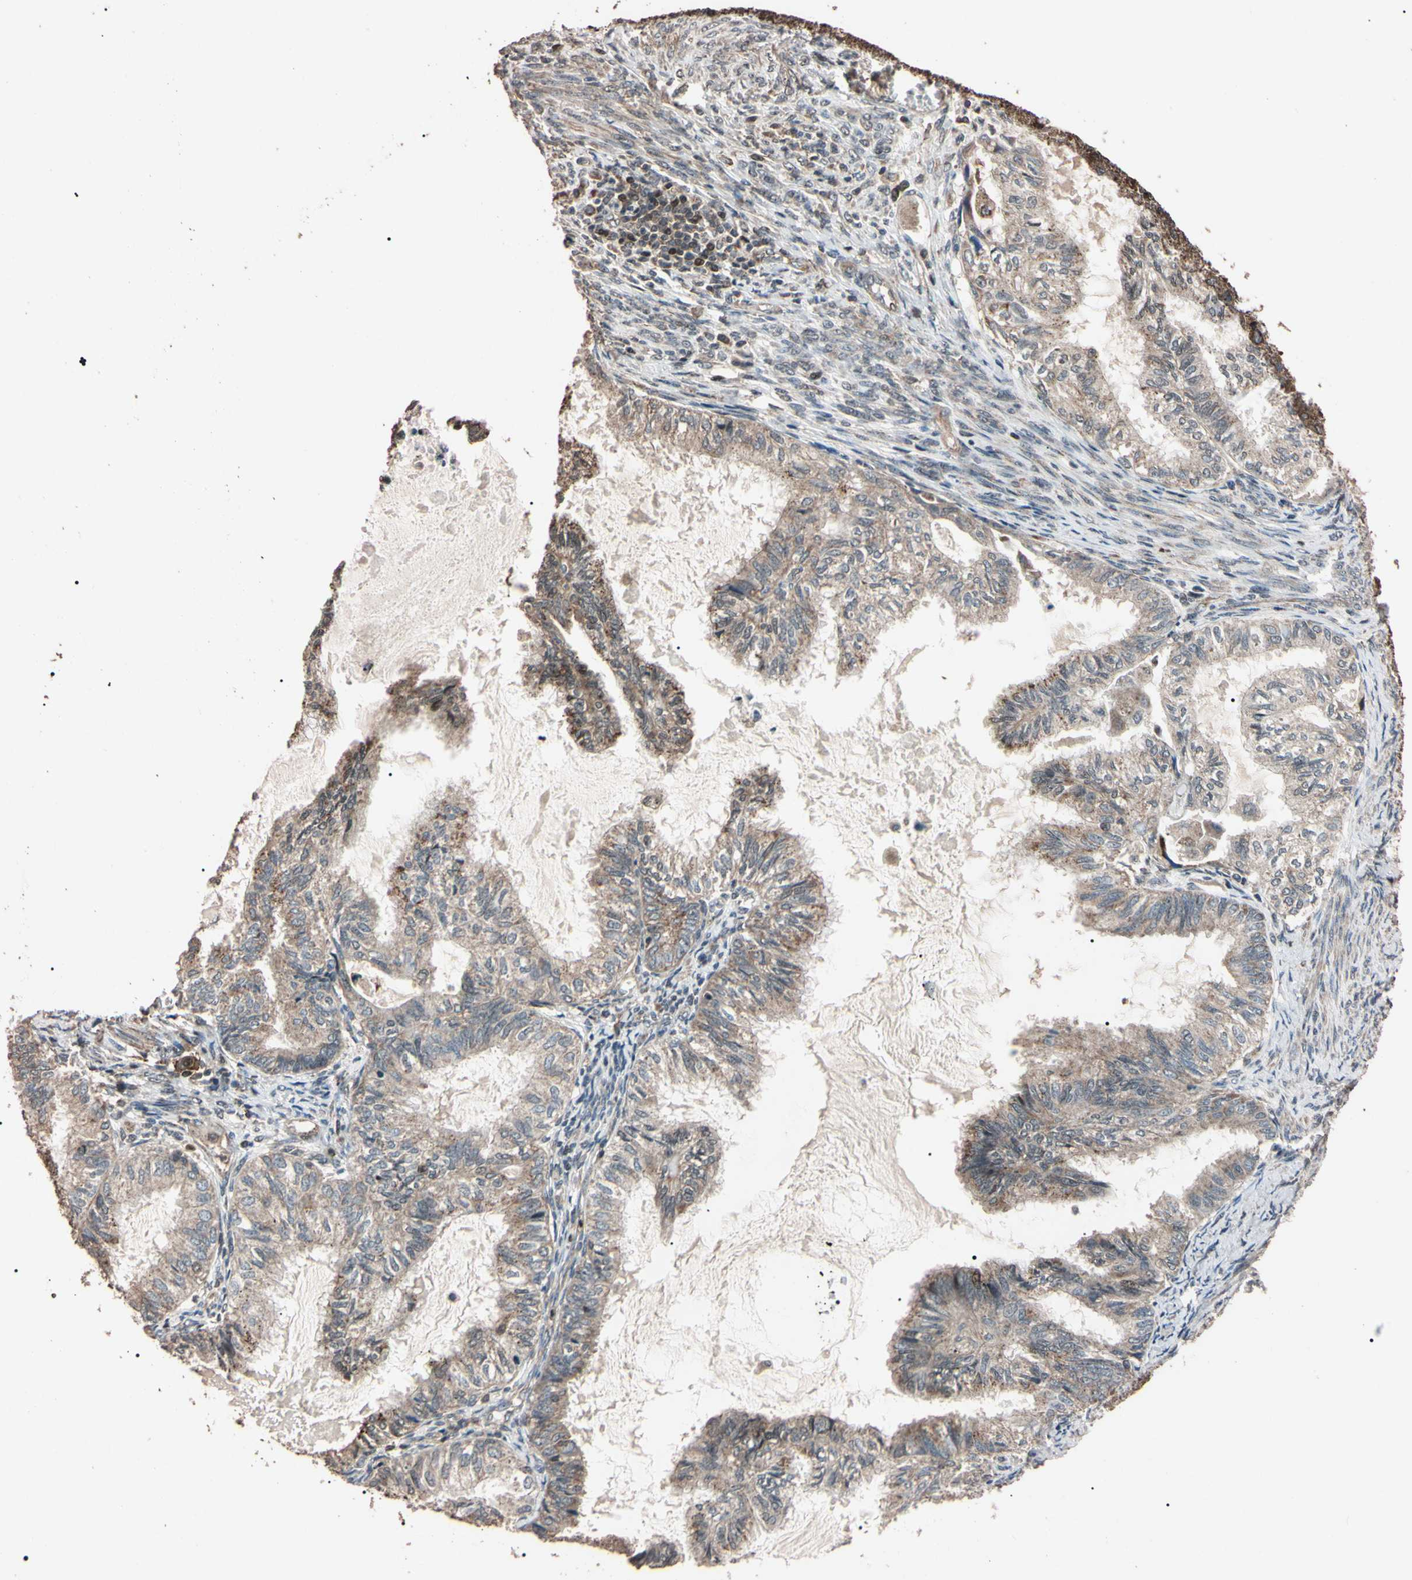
{"staining": {"intensity": "moderate", "quantity": "<25%", "location": "cytoplasmic/membranous"}, "tissue": "cervical cancer", "cell_type": "Tumor cells", "image_type": "cancer", "snomed": [{"axis": "morphology", "description": "Normal tissue, NOS"}, {"axis": "morphology", "description": "Adenocarcinoma, NOS"}, {"axis": "topography", "description": "Cervix"}, {"axis": "topography", "description": "Endometrium"}], "caption": "Immunohistochemistry (IHC) staining of cervical cancer (adenocarcinoma), which reveals low levels of moderate cytoplasmic/membranous positivity in approximately <25% of tumor cells indicating moderate cytoplasmic/membranous protein expression. The staining was performed using DAB (brown) for protein detection and nuclei were counterstained in hematoxylin (blue).", "gene": "TNFRSF1A", "patient": {"sex": "female", "age": 86}}